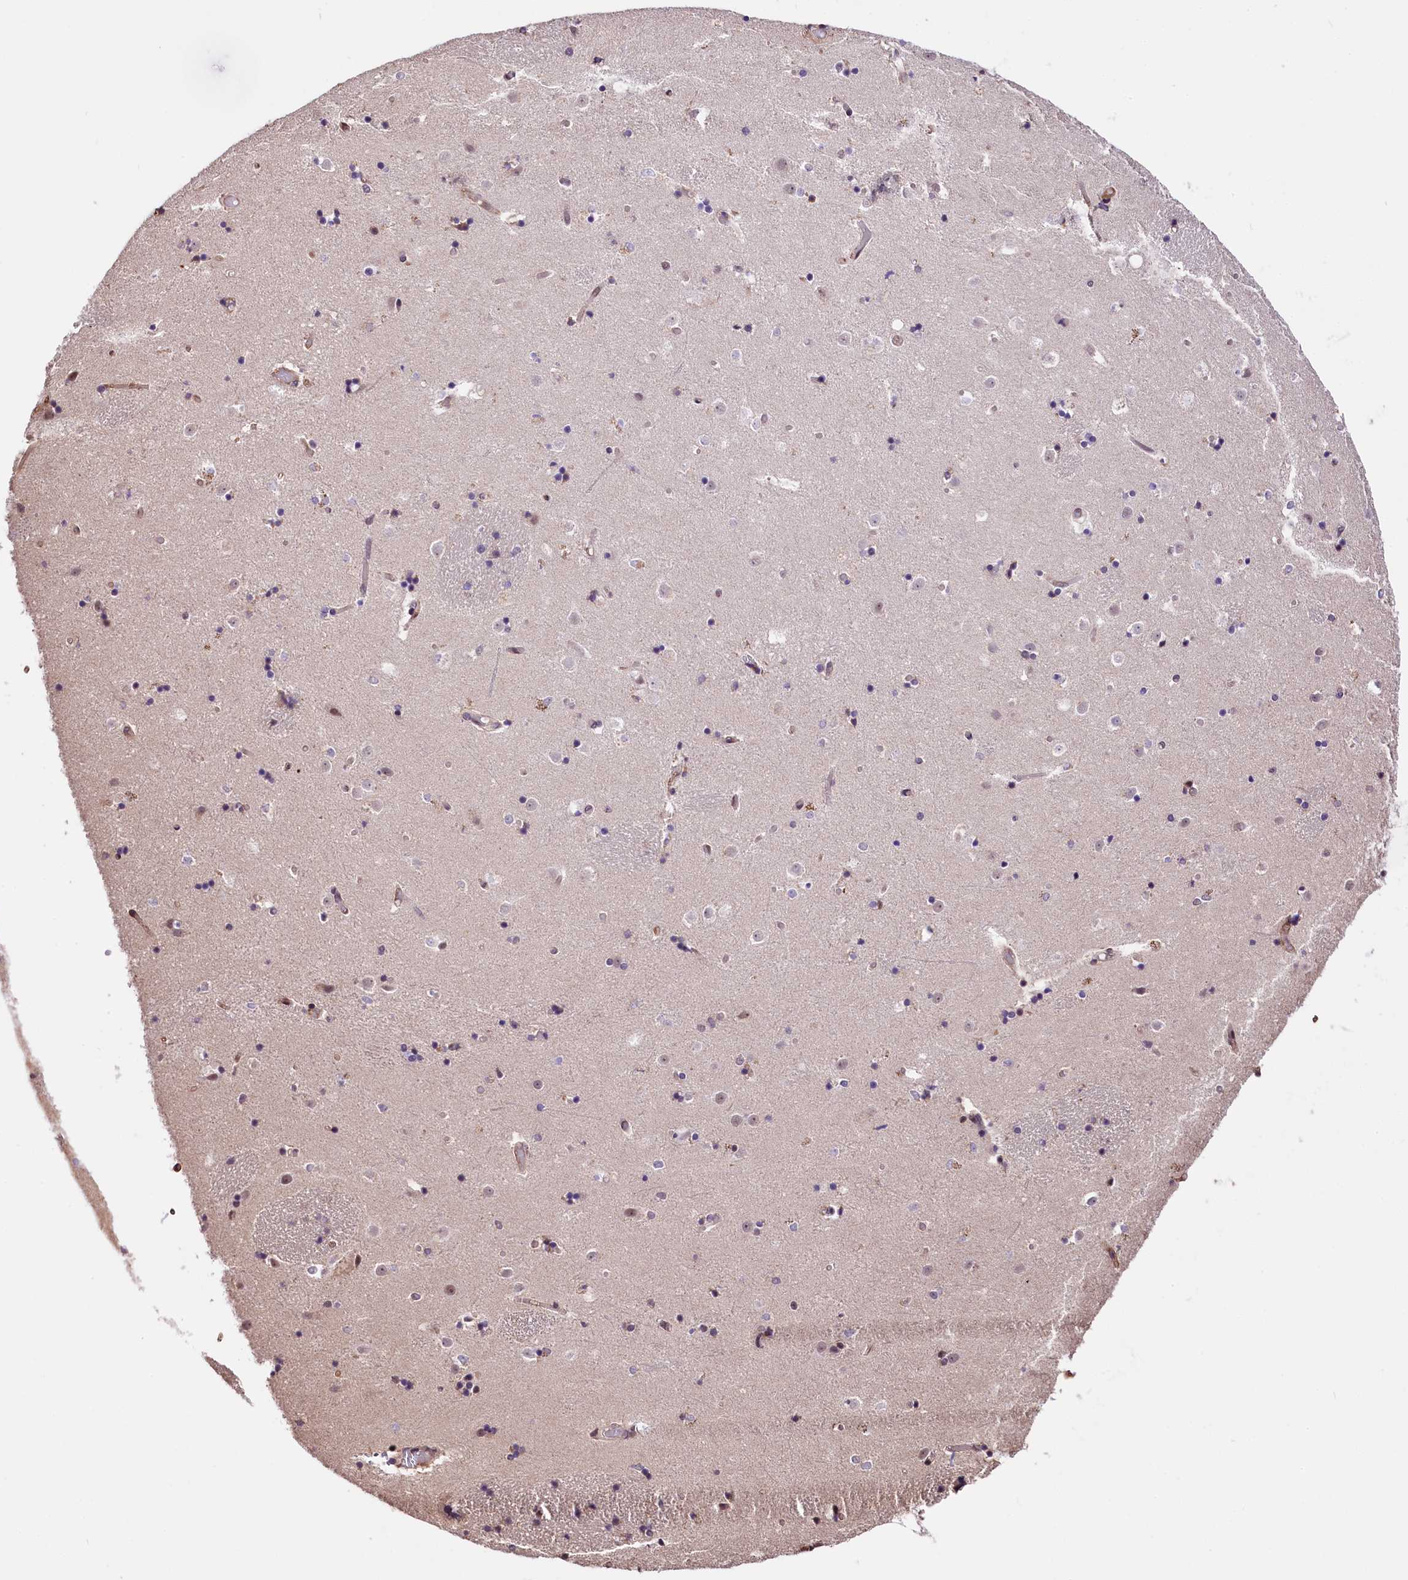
{"staining": {"intensity": "negative", "quantity": "none", "location": "none"}, "tissue": "caudate", "cell_type": "Glial cells", "image_type": "normal", "snomed": [{"axis": "morphology", "description": "Normal tissue, NOS"}, {"axis": "topography", "description": "Lateral ventricle wall"}], "caption": "IHC micrograph of benign human caudate stained for a protein (brown), which demonstrates no expression in glial cells.", "gene": "MRPL54", "patient": {"sex": "female", "age": 52}}